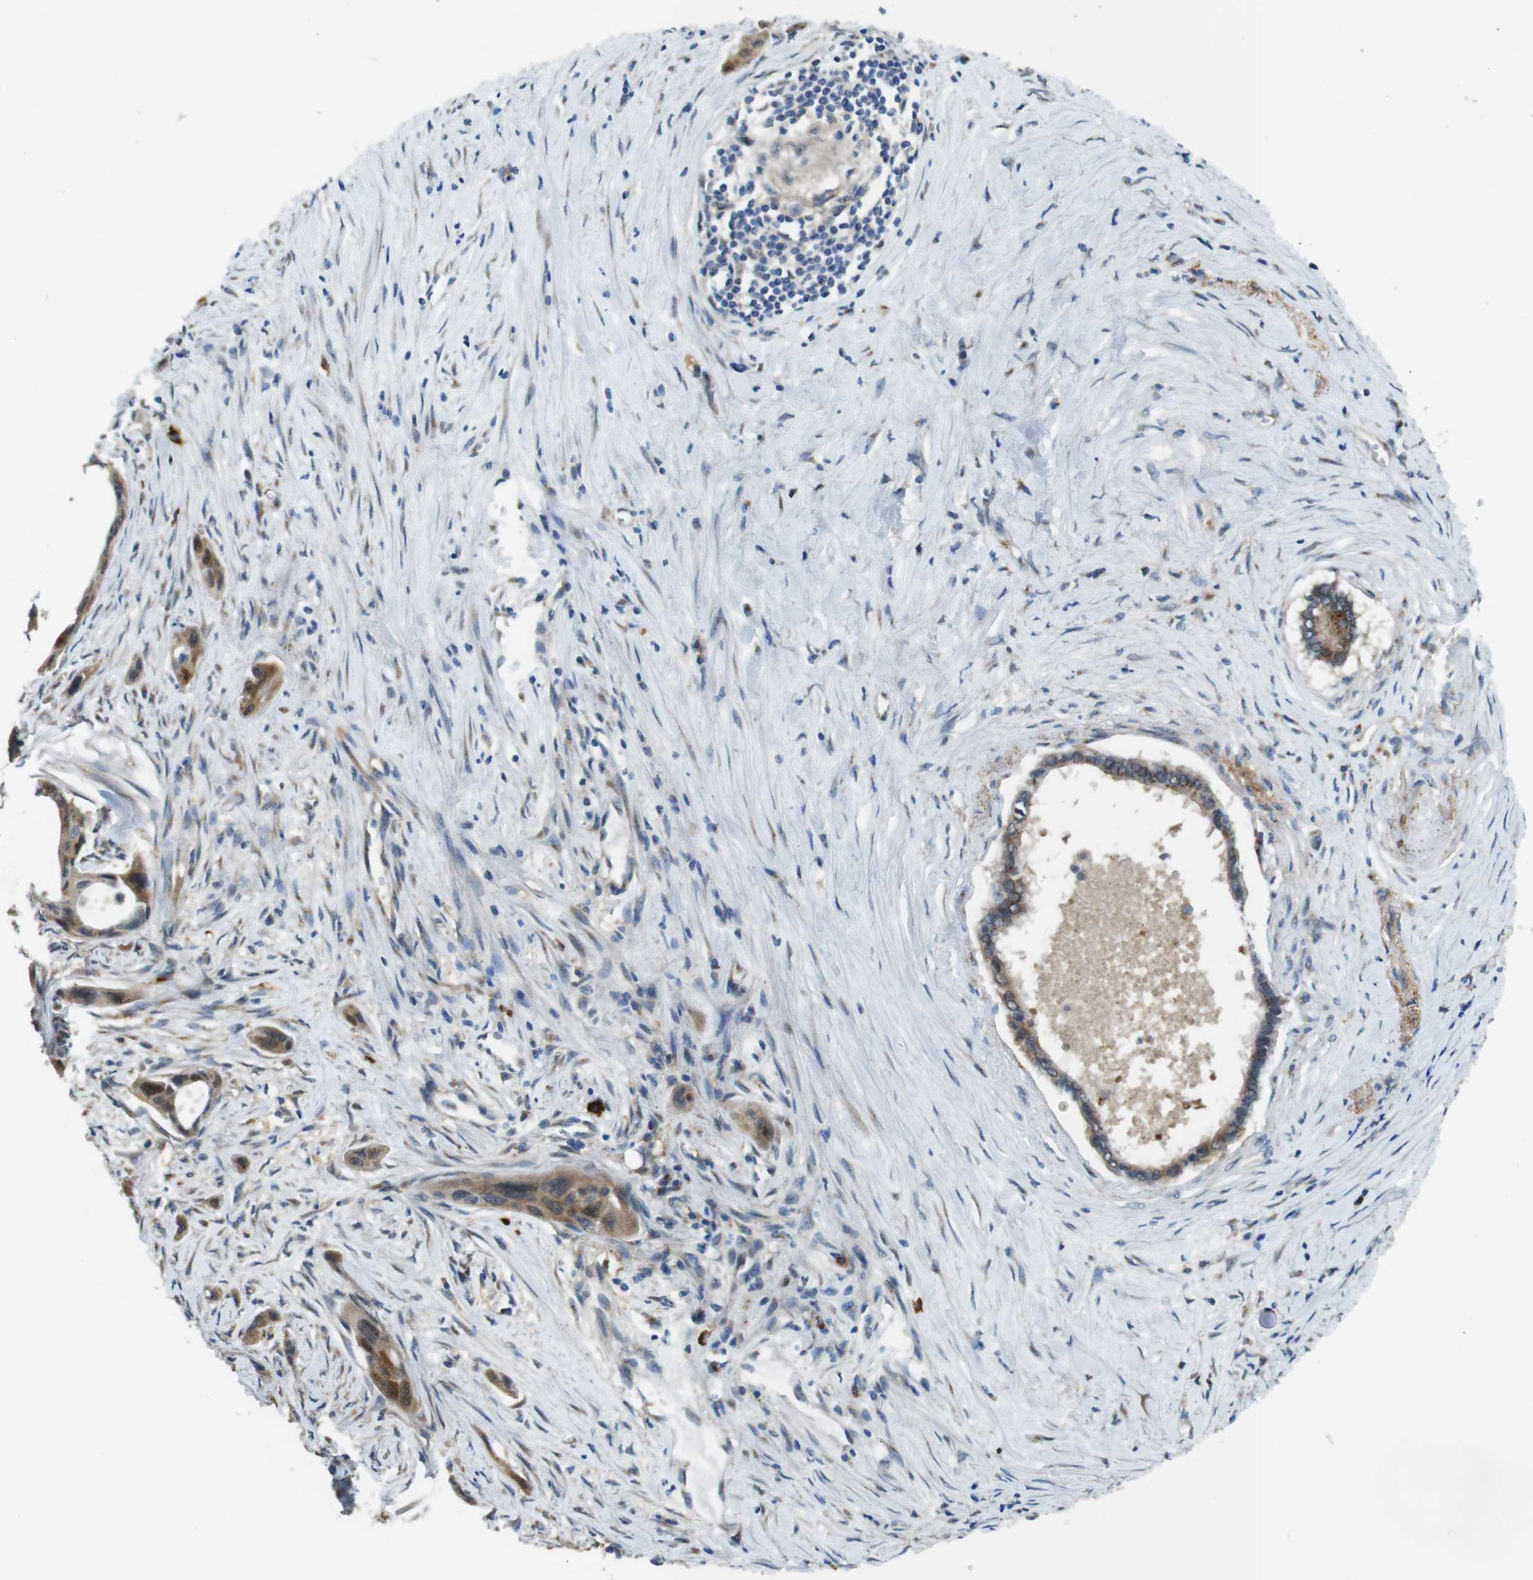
{"staining": {"intensity": "moderate", "quantity": ">75%", "location": "cytoplasmic/membranous"}, "tissue": "pancreatic cancer", "cell_type": "Tumor cells", "image_type": "cancer", "snomed": [{"axis": "morphology", "description": "Adenocarcinoma, NOS"}, {"axis": "topography", "description": "Pancreas"}], "caption": "Tumor cells display moderate cytoplasmic/membranous staining in about >75% of cells in pancreatic cancer. (DAB = brown stain, brightfield microscopy at high magnification).", "gene": "RAB6A", "patient": {"sex": "male", "age": 73}}